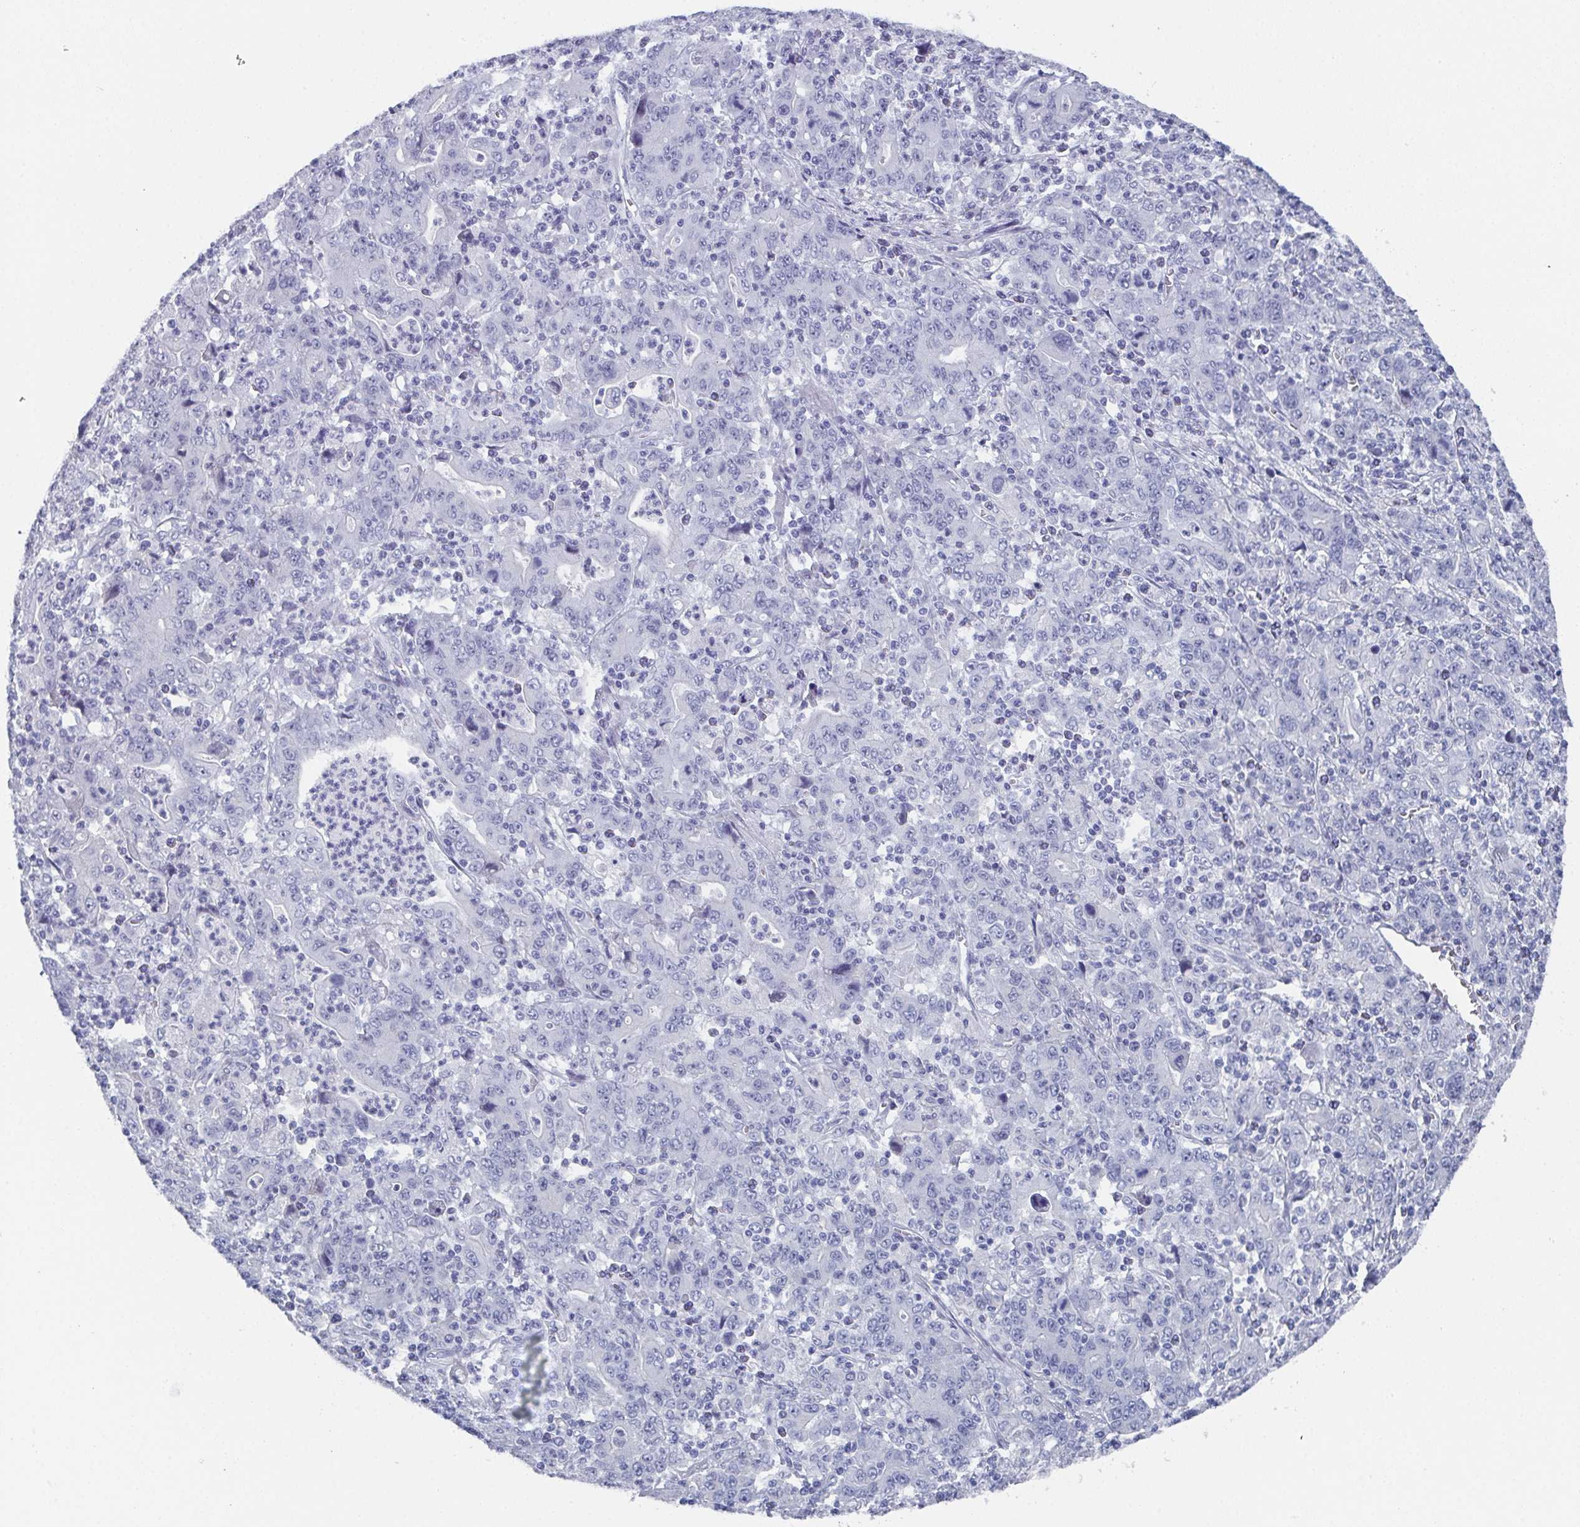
{"staining": {"intensity": "negative", "quantity": "none", "location": "none"}, "tissue": "stomach cancer", "cell_type": "Tumor cells", "image_type": "cancer", "snomed": [{"axis": "morphology", "description": "Adenocarcinoma, NOS"}, {"axis": "topography", "description": "Stomach, upper"}], "caption": "There is no significant staining in tumor cells of stomach cancer (adenocarcinoma).", "gene": "DYDC2", "patient": {"sex": "male", "age": 69}}